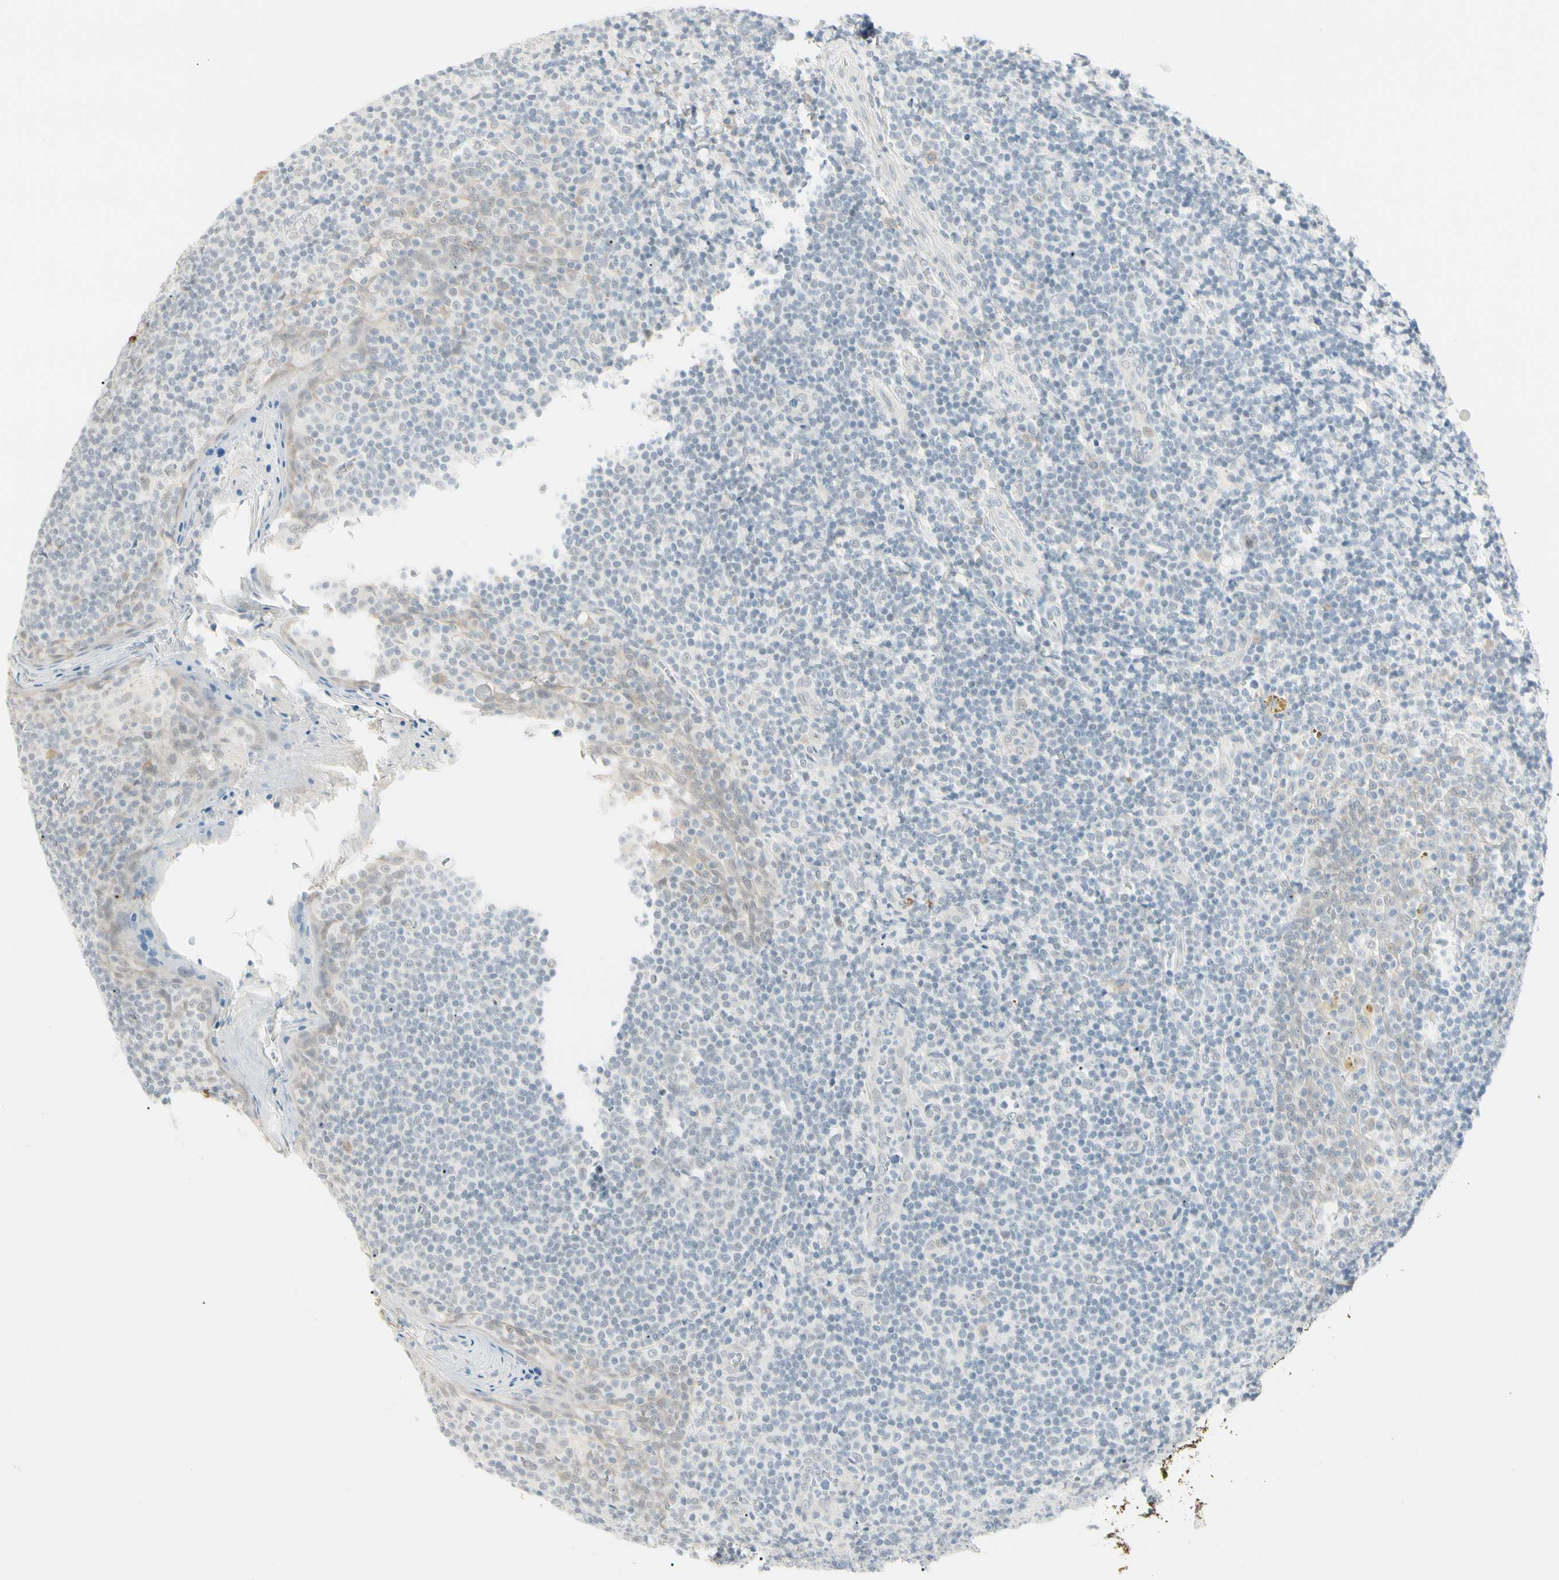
{"staining": {"intensity": "negative", "quantity": "none", "location": "none"}, "tissue": "tonsil", "cell_type": "Germinal center cells", "image_type": "normal", "snomed": [{"axis": "morphology", "description": "Normal tissue, NOS"}, {"axis": "topography", "description": "Tonsil"}], "caption": "An immunohistochemistry photomicrograph of benign tonsil is shown. There is no staining in germinal center cells of tonsil.", "gene": "ASPN", "patient": {"sex": "male", "age": 31}}